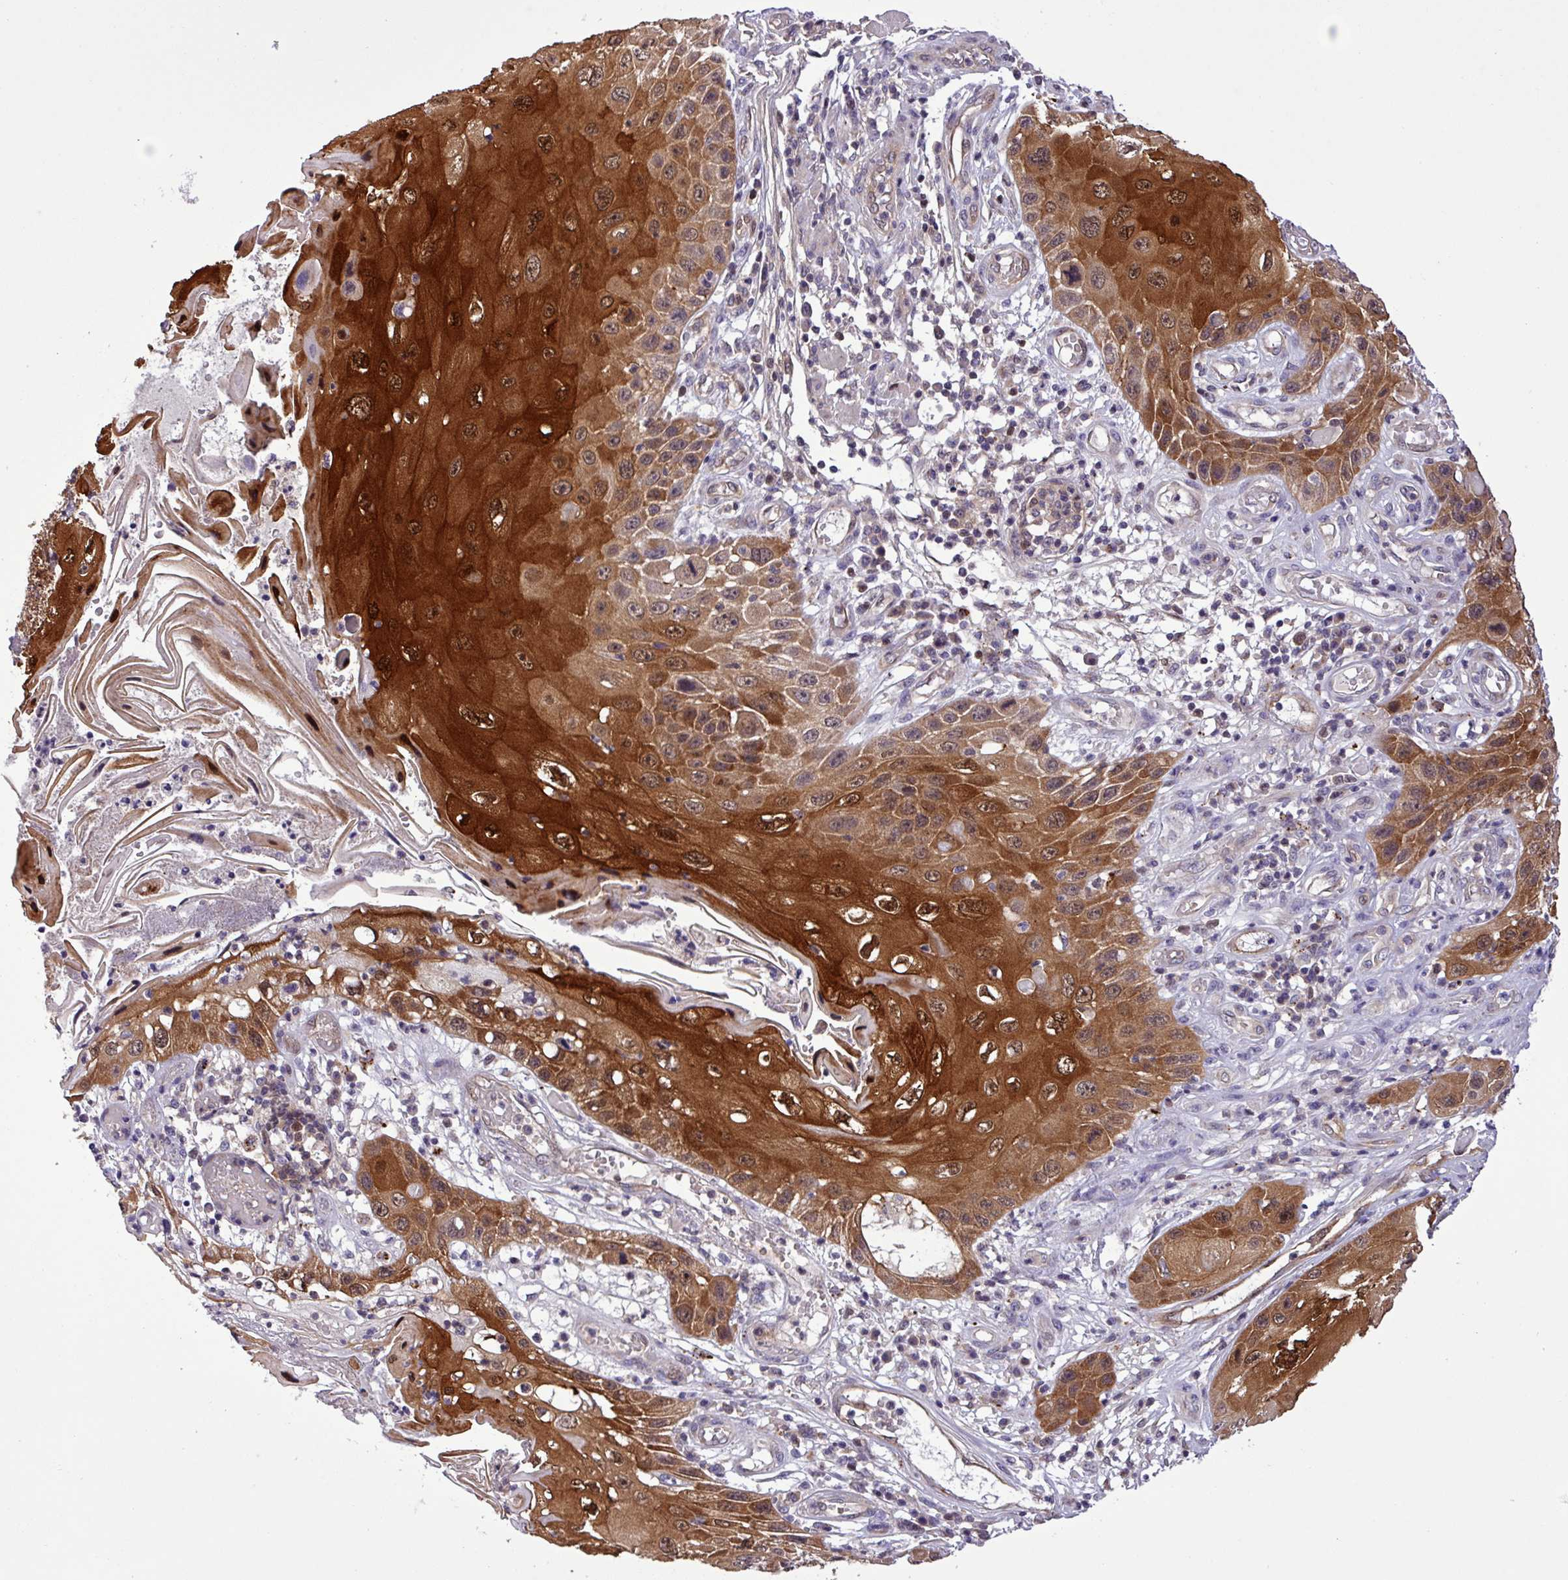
{"staining": {"intensity": "strong", "quantity": ">75%", "location": "cytoplasmic/membranous,nuclear"}, "tissue": "skin cancer", "cell_type": "Tumor cells", "image_type": "cancer", "snomed": [{"axis": "morphology", "description": "Squamous cell carcinoma, NOS"}, {"axis": "topography", "description": "Skin"}, {"axis": "topography", "description": "Vulva"}], "caption": "Tumor cells demonstrate high levels of strong cytoplasmic/membranous and nuclear positivity in about >75% of cells in skin cancer.", "gene": "CARHSP1", "patient": {"sex": "female", "age": 44}}